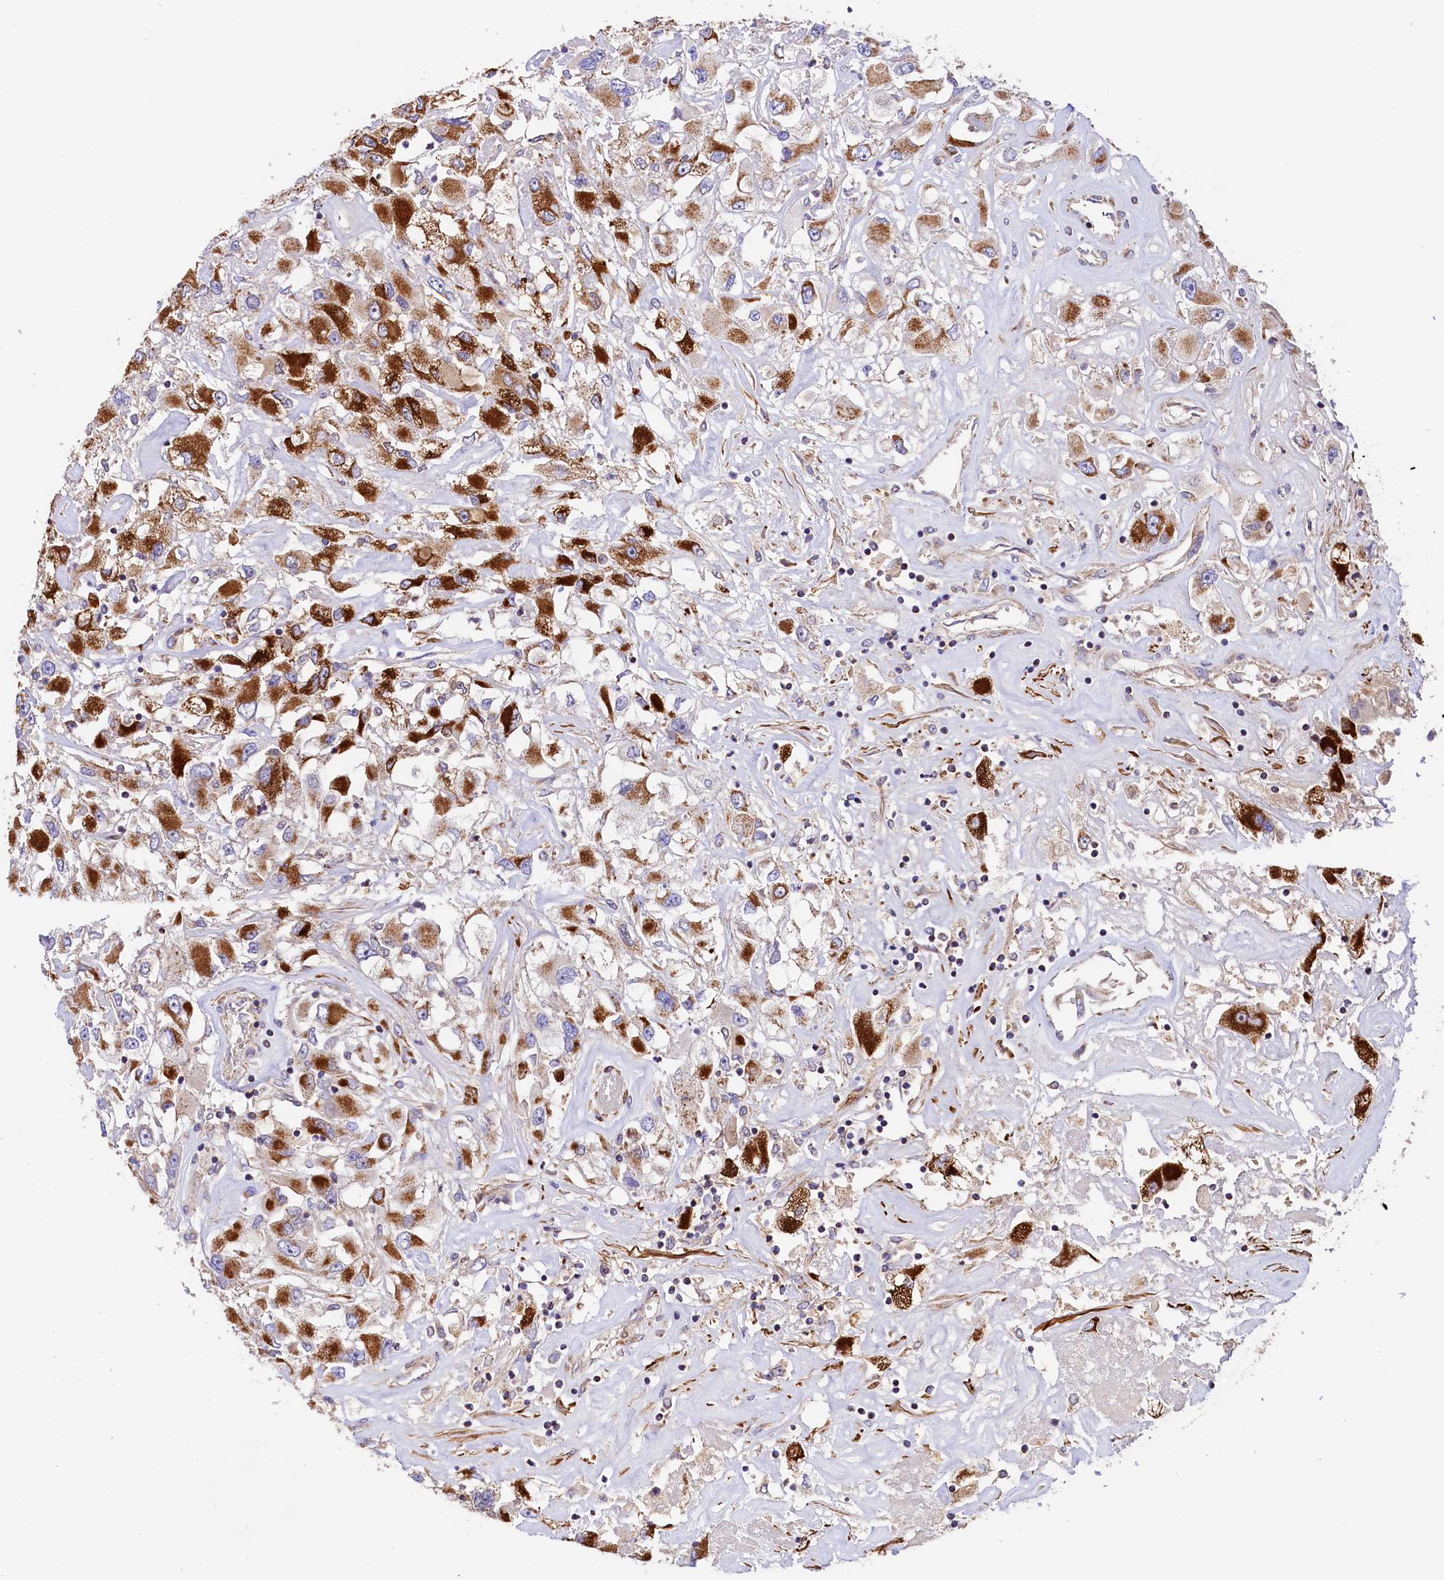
{"staining": {"intensity": "strong", "quantity": ">75%", "location": "cytoplasmic/membranous"}, "tissue": "renal cancer", "cell_type": "Tumor cells", "image_type": "cancer", "snomed": [{"axis": "morphology", "description": "Adenocarcinoma, NOS"}, {"axis": "topography", "description": "Kidney"}], "caption": "IHC of renal adenocarcinoma reveals high levels of strong cytoplasmic/membranous expression in approximately >75% of tumor cells.", "gene": "CIAO3", "patient": {"sex": "female", "age": 52}}